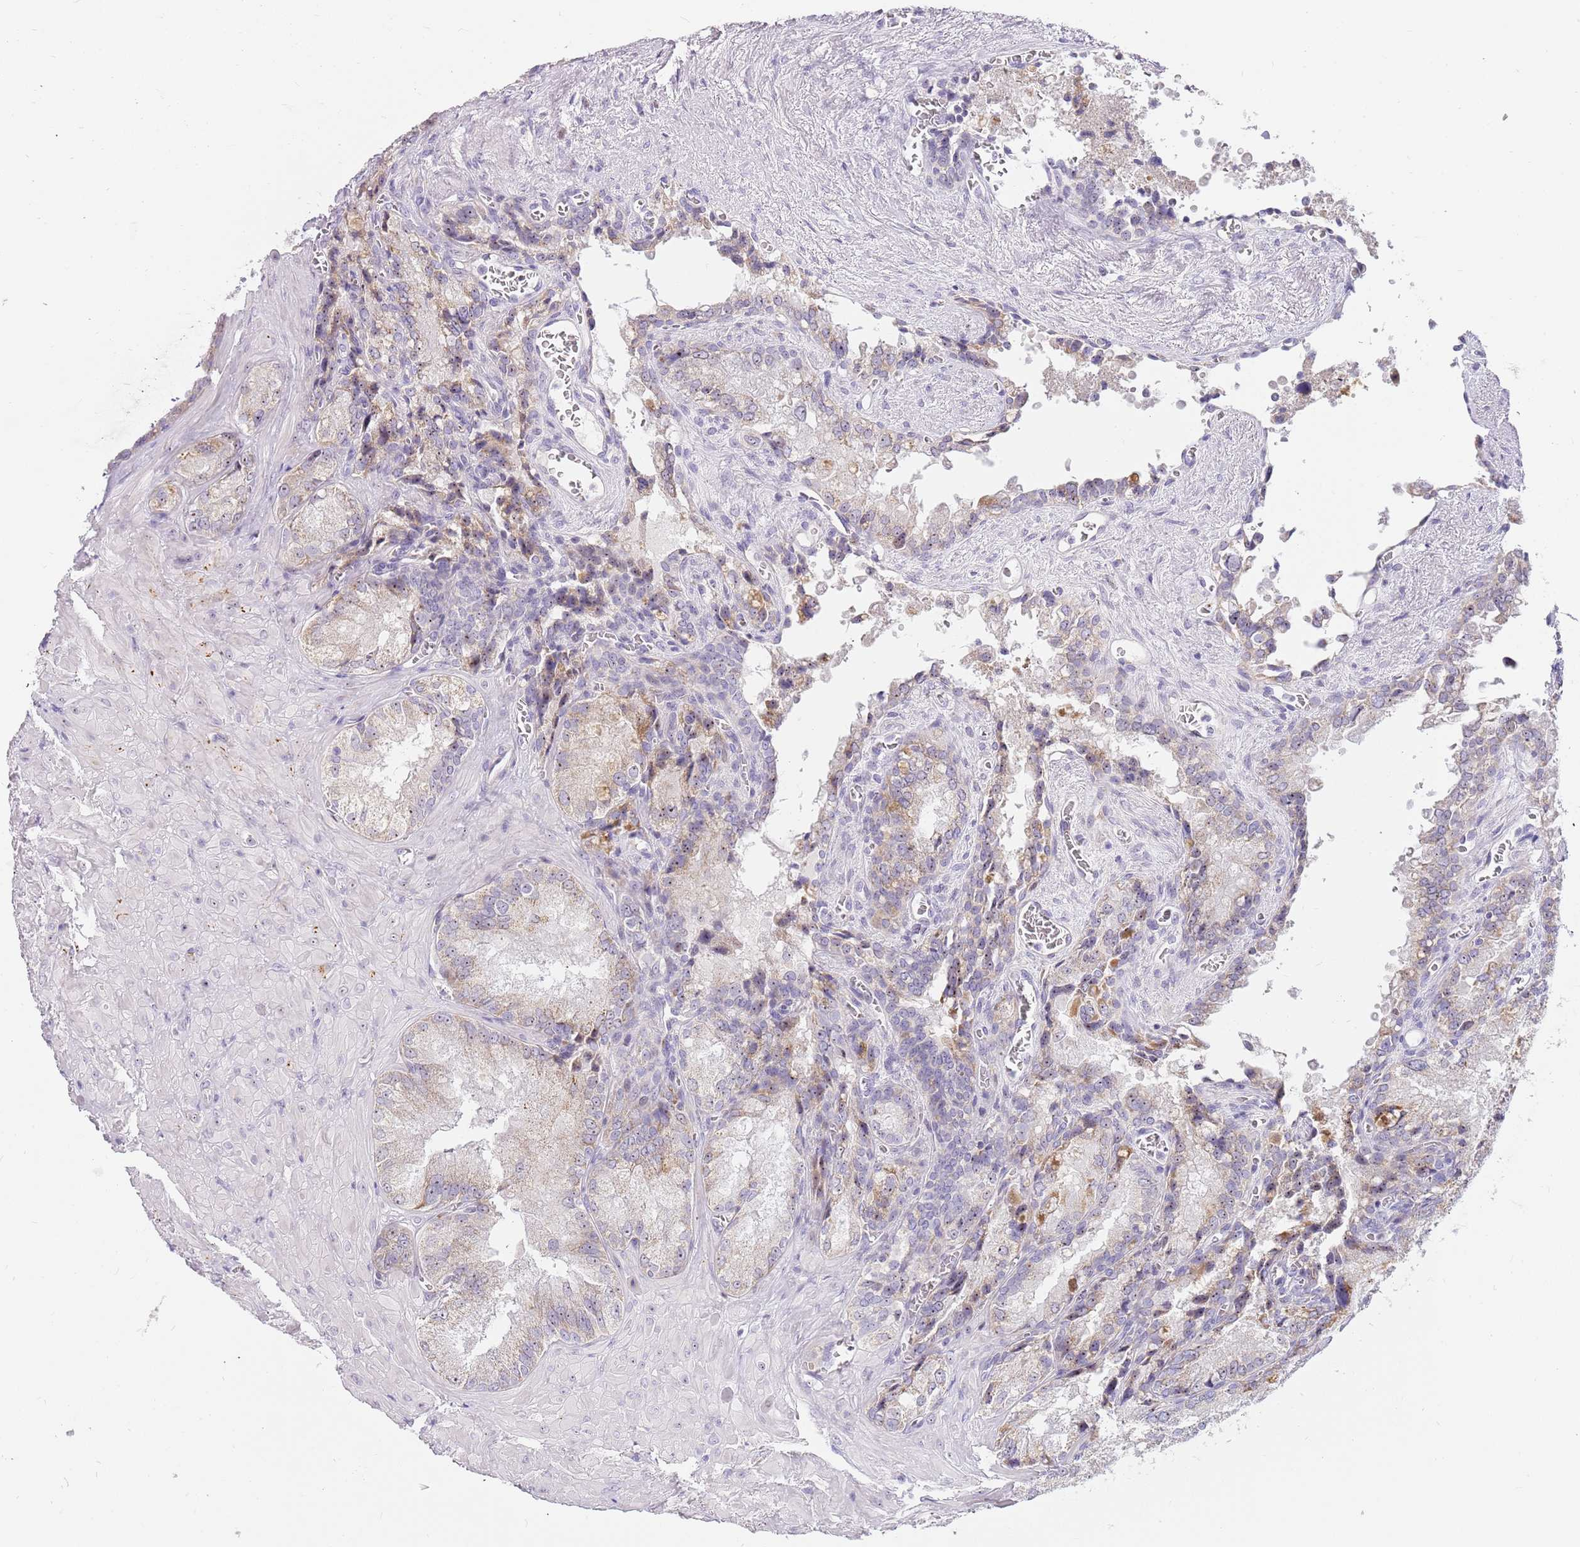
{"staining": {"intensity": "moderate", "quantity": "25%-75%", "location": "cytoplasmic/membranous"}, "tissue": "seminal vesicle", "cell_type": "Glandular cells", "image_type": "normal", "snomed": [{"axis": "morphology", "description": "Normal tissue, NOS"}, {"axis": "topography", "description": "Seminal veicle"}], "caption": "There is medium levels of moderate cytoplasmic/membranous positivity in glandular cells of benign seminal vesicle, as demonstrated by immunohistochemical staining (brown color).", "gene": "DNAJA3", "patient": {"sex": "male", "age": 62}}